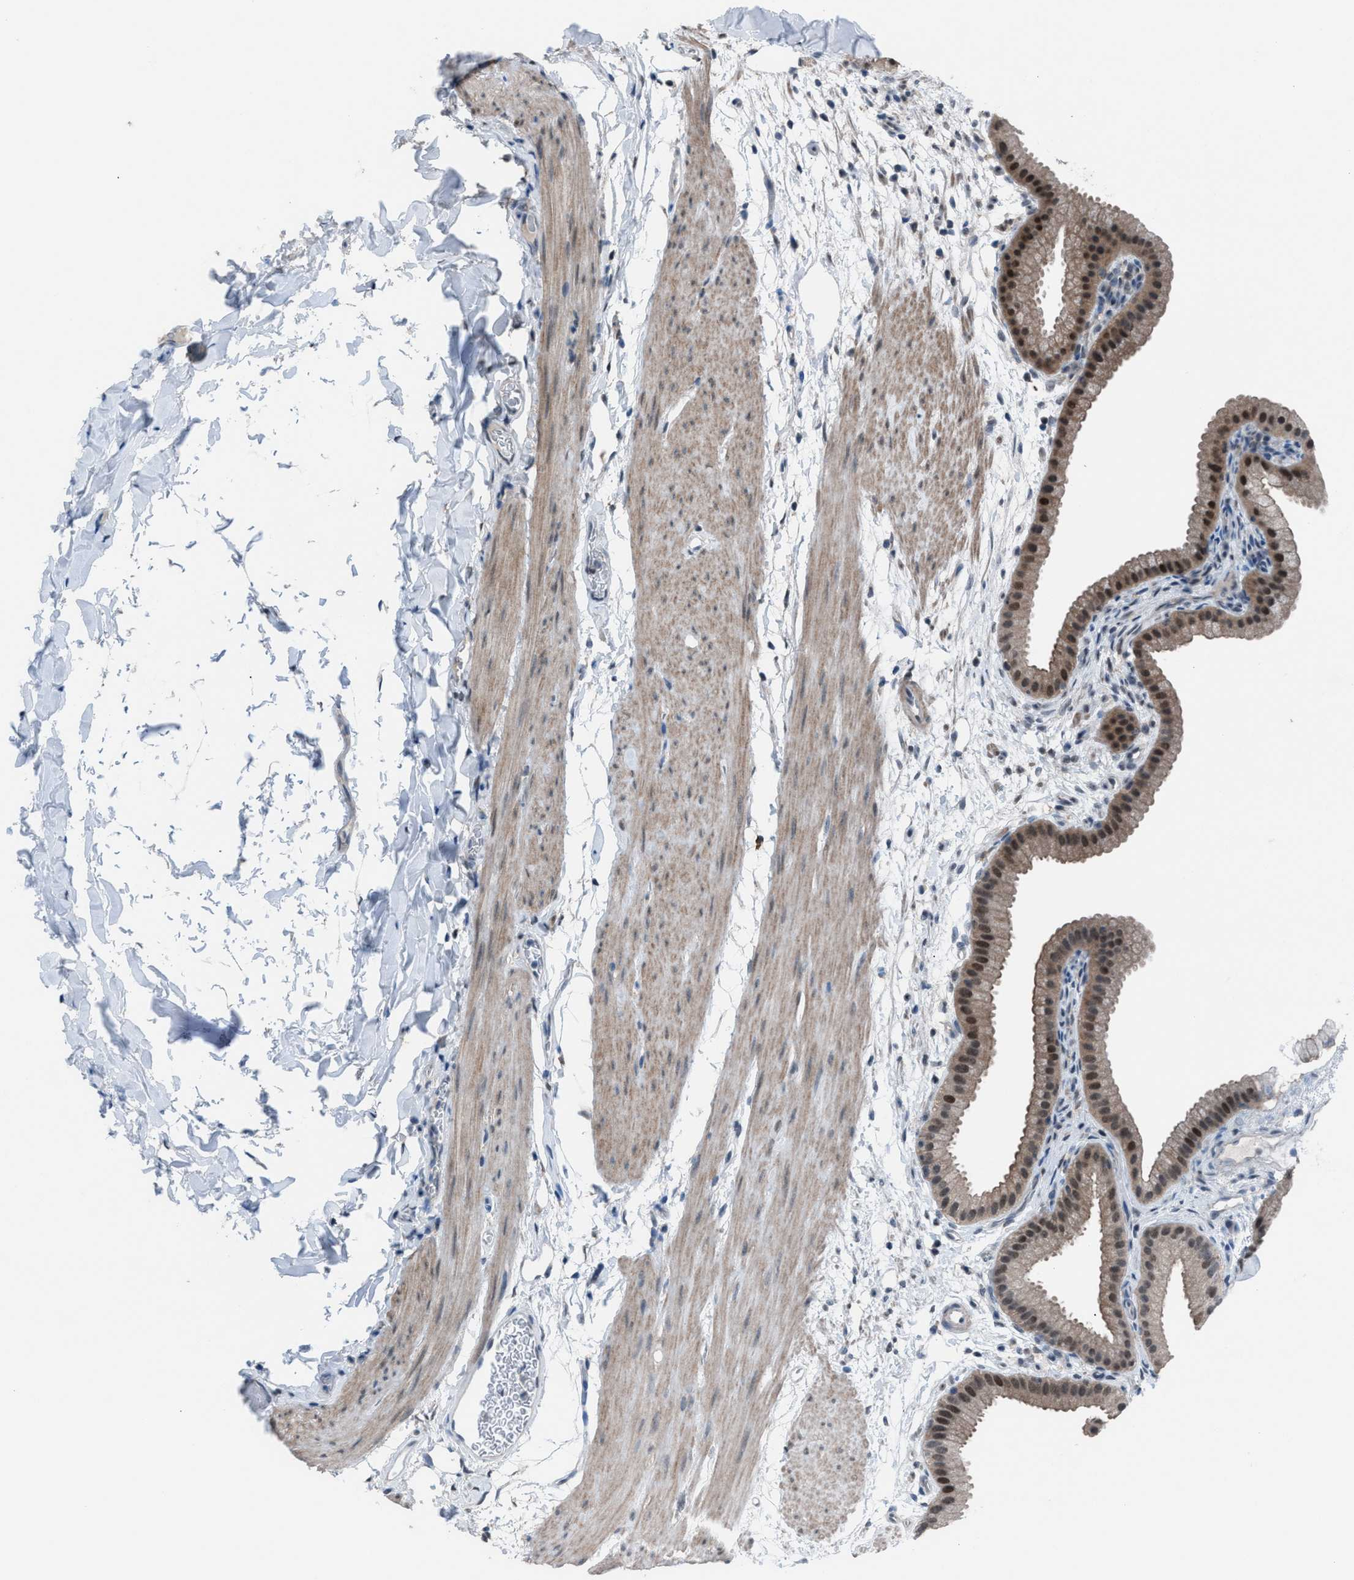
{"staining": {"intensity": "moderate", "quantity": ">75%", "location": "cytoplasmic/membranous,nuclear"}, "tissue": "gallbladder", "cell_type": "Glandular cells", "image_type": "normal", "snomed": [{"axis": "morphology", "description": "Normal tissue, NOS"}, {"axis": "topography", "description": "Gallbladder"}], "caption": "Protein analysis of unremarkable gallbladder shows moderate cytoplasmic/membranous,nuclear positivity in about >75% of glandular cells.", "gene": "ZNF276", "patient": {"sex": "female", "age": 64}}